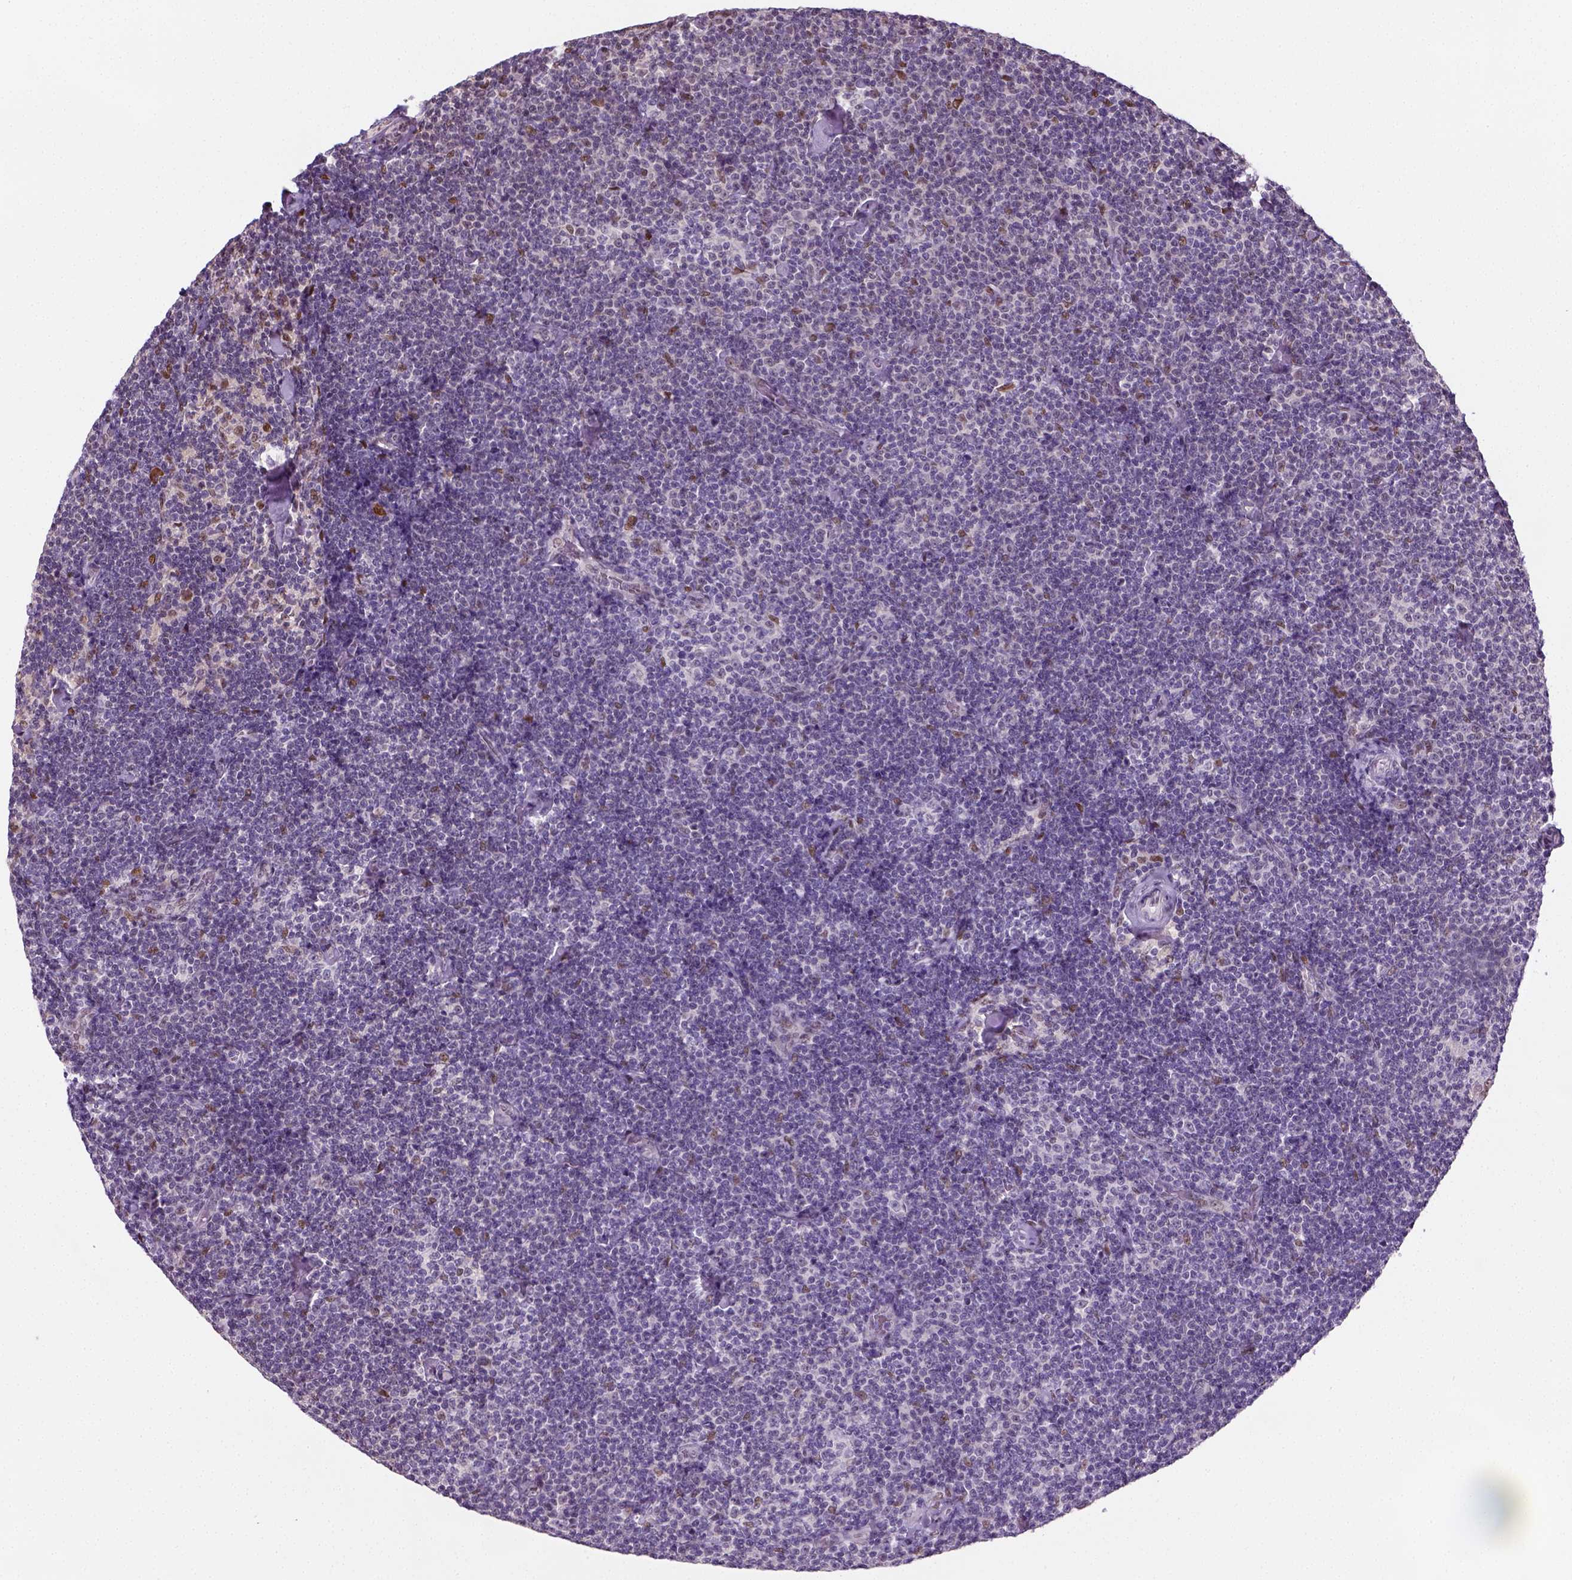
{"staining": {"intensity": "negative", "quantity": "none", "location": "none"}, "tissue": "lymphoma", "cell_type": "Tumor cells", "image_type": "cancer", "snomed": [{"axis": "morphology", "description": "Malignant lymphoma, non-Hodgkin's type, Low grade"}, {"axis": "topography", "description": "Lymph node"}], "caption": "Lymphoma was stained to show a protein in brown. There is no significant staining in tumor cells. (DAB (3,3'-diaminobenzidine) IHC, high magnification).", "gene": "C1orf112", "patient": {"sex": "male", "age": 81}}